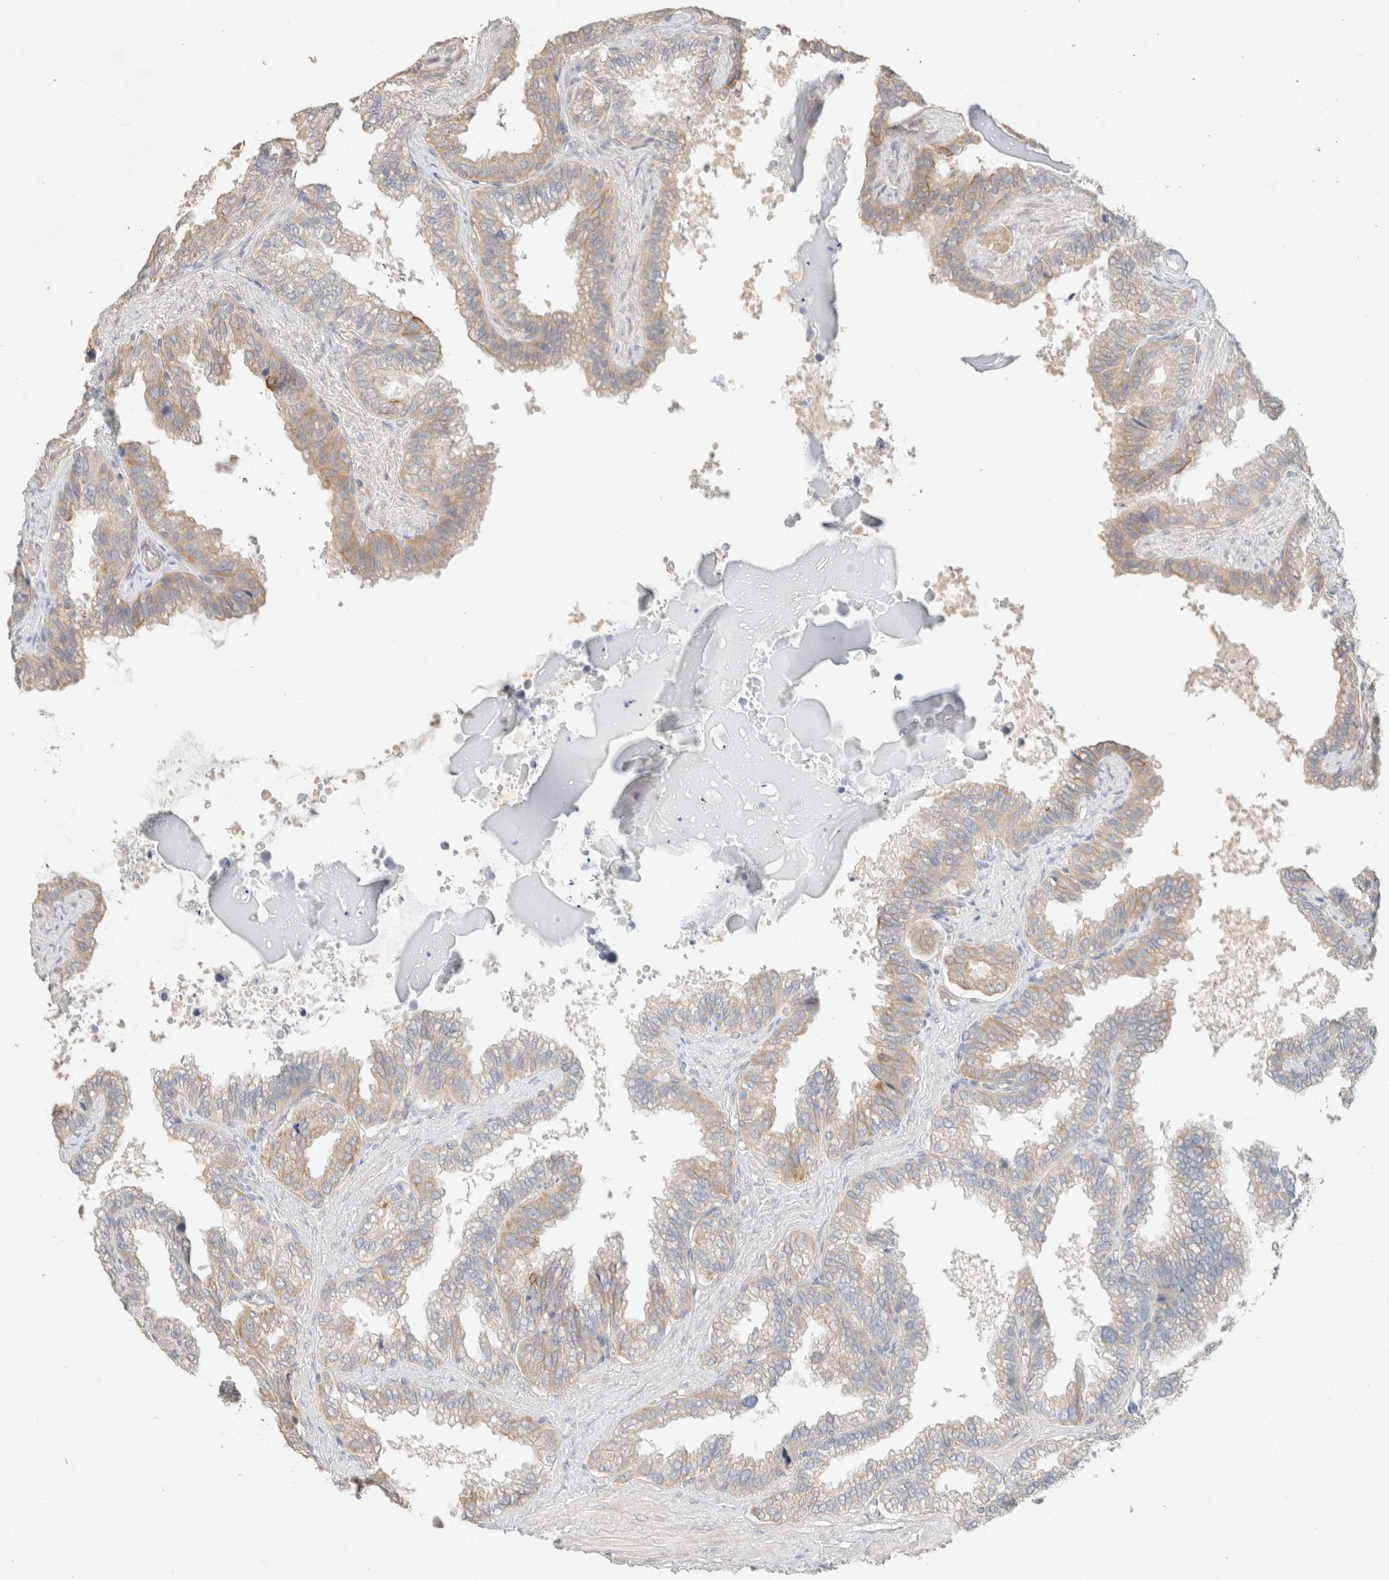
{"staining": {"intensity": "weak", "quantity": ">75%", "location": "cytoplasmic/membranous"}, "tissue": "seminal vesicle", "cell_type": "Glandular cells", "image_type": "normal", "snomed": [{"axis": "morphology", "description": "Normal tissue, NOS"}, {"axis": "topography", "description": "Seminal veicle"}], "caption": "The immunohistochemical stain shows weak cytoplasmic/membranous positivity in glandular cells of benign seminal vesicle.", "gene": "CSNK1E", "patient": {"sex": "male", "age": 46}}